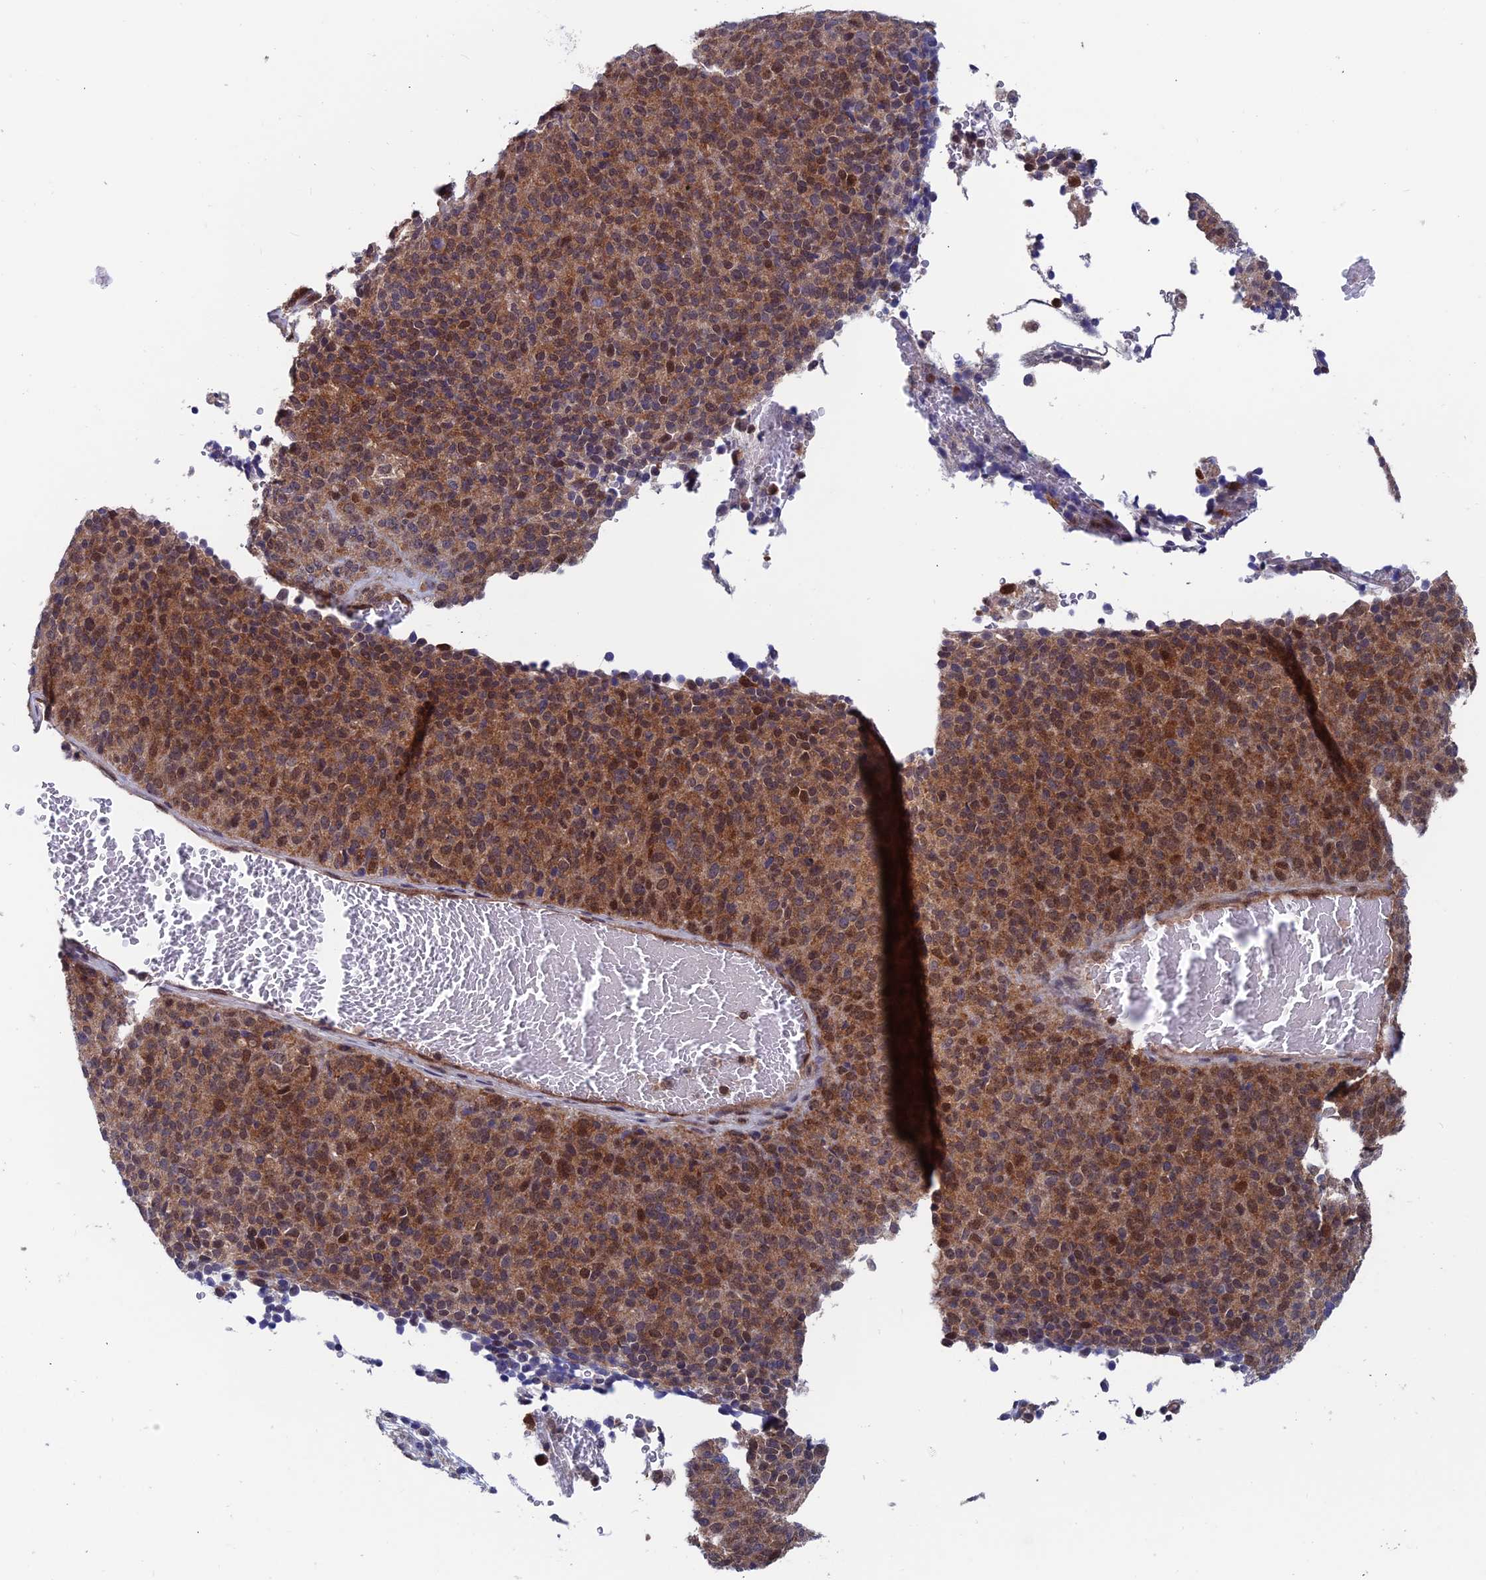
{"staining": {"intensity": "moderate", "quantity": ">75%", "location": "cytoplasmic/membranous,nuclear"}, "tissue": "melanoma", "cell_type": "Tumor cells", "image_type": "cancer", "snomed": [{"axis": "morphology", "description": "Malignant melanoma, Metastatic site"}, {"axis": "topography", "description": "Brain"}], "caption": "An immunohistochemistry histopathology image of neoplastic tissue is shown. Protein staining in brown shows moderate cytoplasmic/membranous and nuclear positivity in melanoma within tumor cells.", "gene": "IGBP1", "patient": {"sex": "female", "age": 56}}